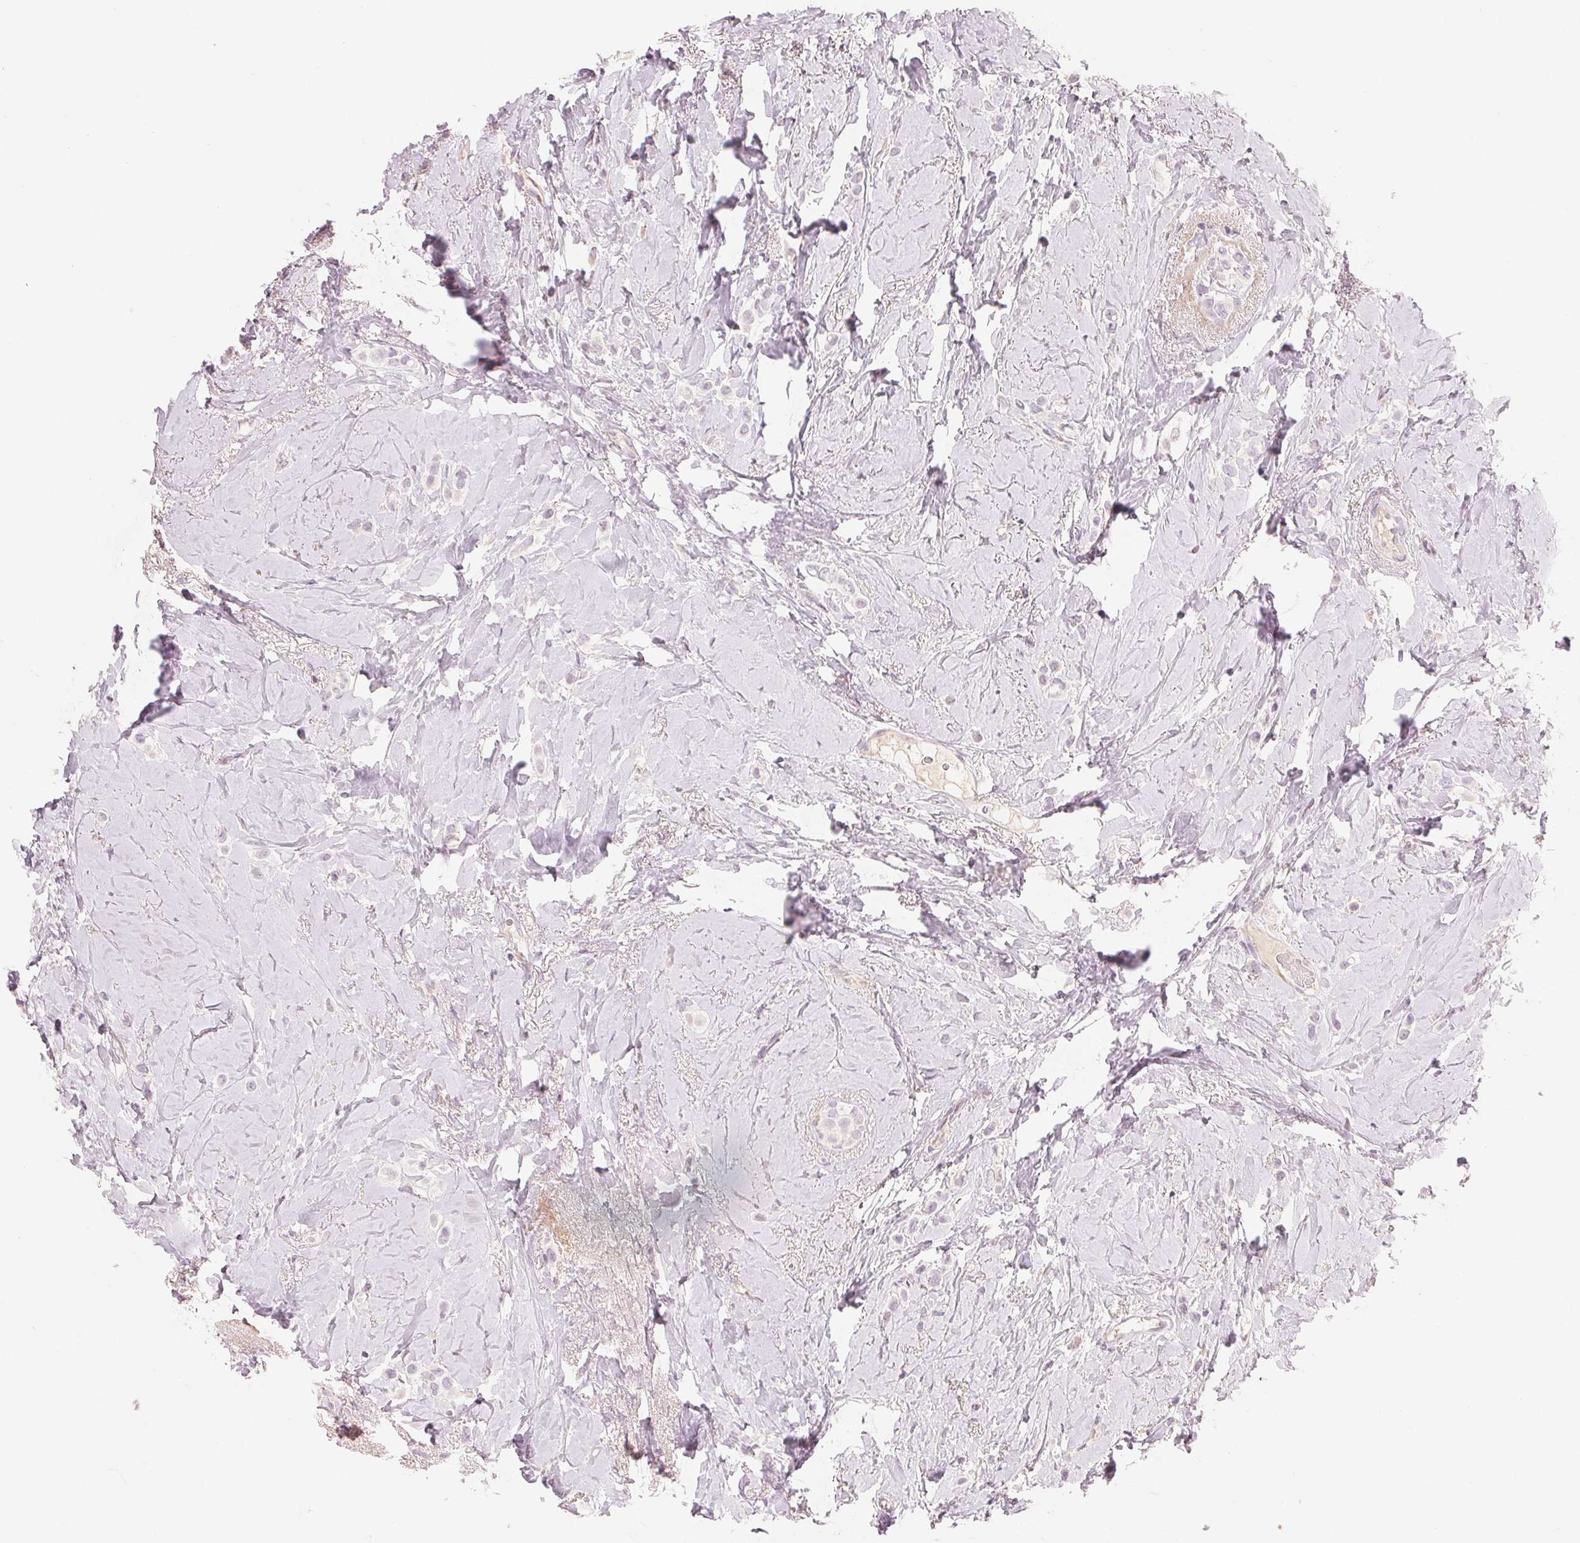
{"staining": {"intensity": "negative", "quantity": "none", "location": "none"}, "tissue": "breast cancer", "cell_type": "Tumor cells", "image_type": "cancer", "snomed": [{"axis": "morphology", "description": "Lobular carcinoma"}, {"axis": "topography", "description": "Breast"}], "caption": "IHC image of breast cancer (lobular carcinoma) stained for a protein (brown), which displays no staining in tumor cells.", "gene": "SLC17A4", "patient": {"sex": "female", "age": 66}}